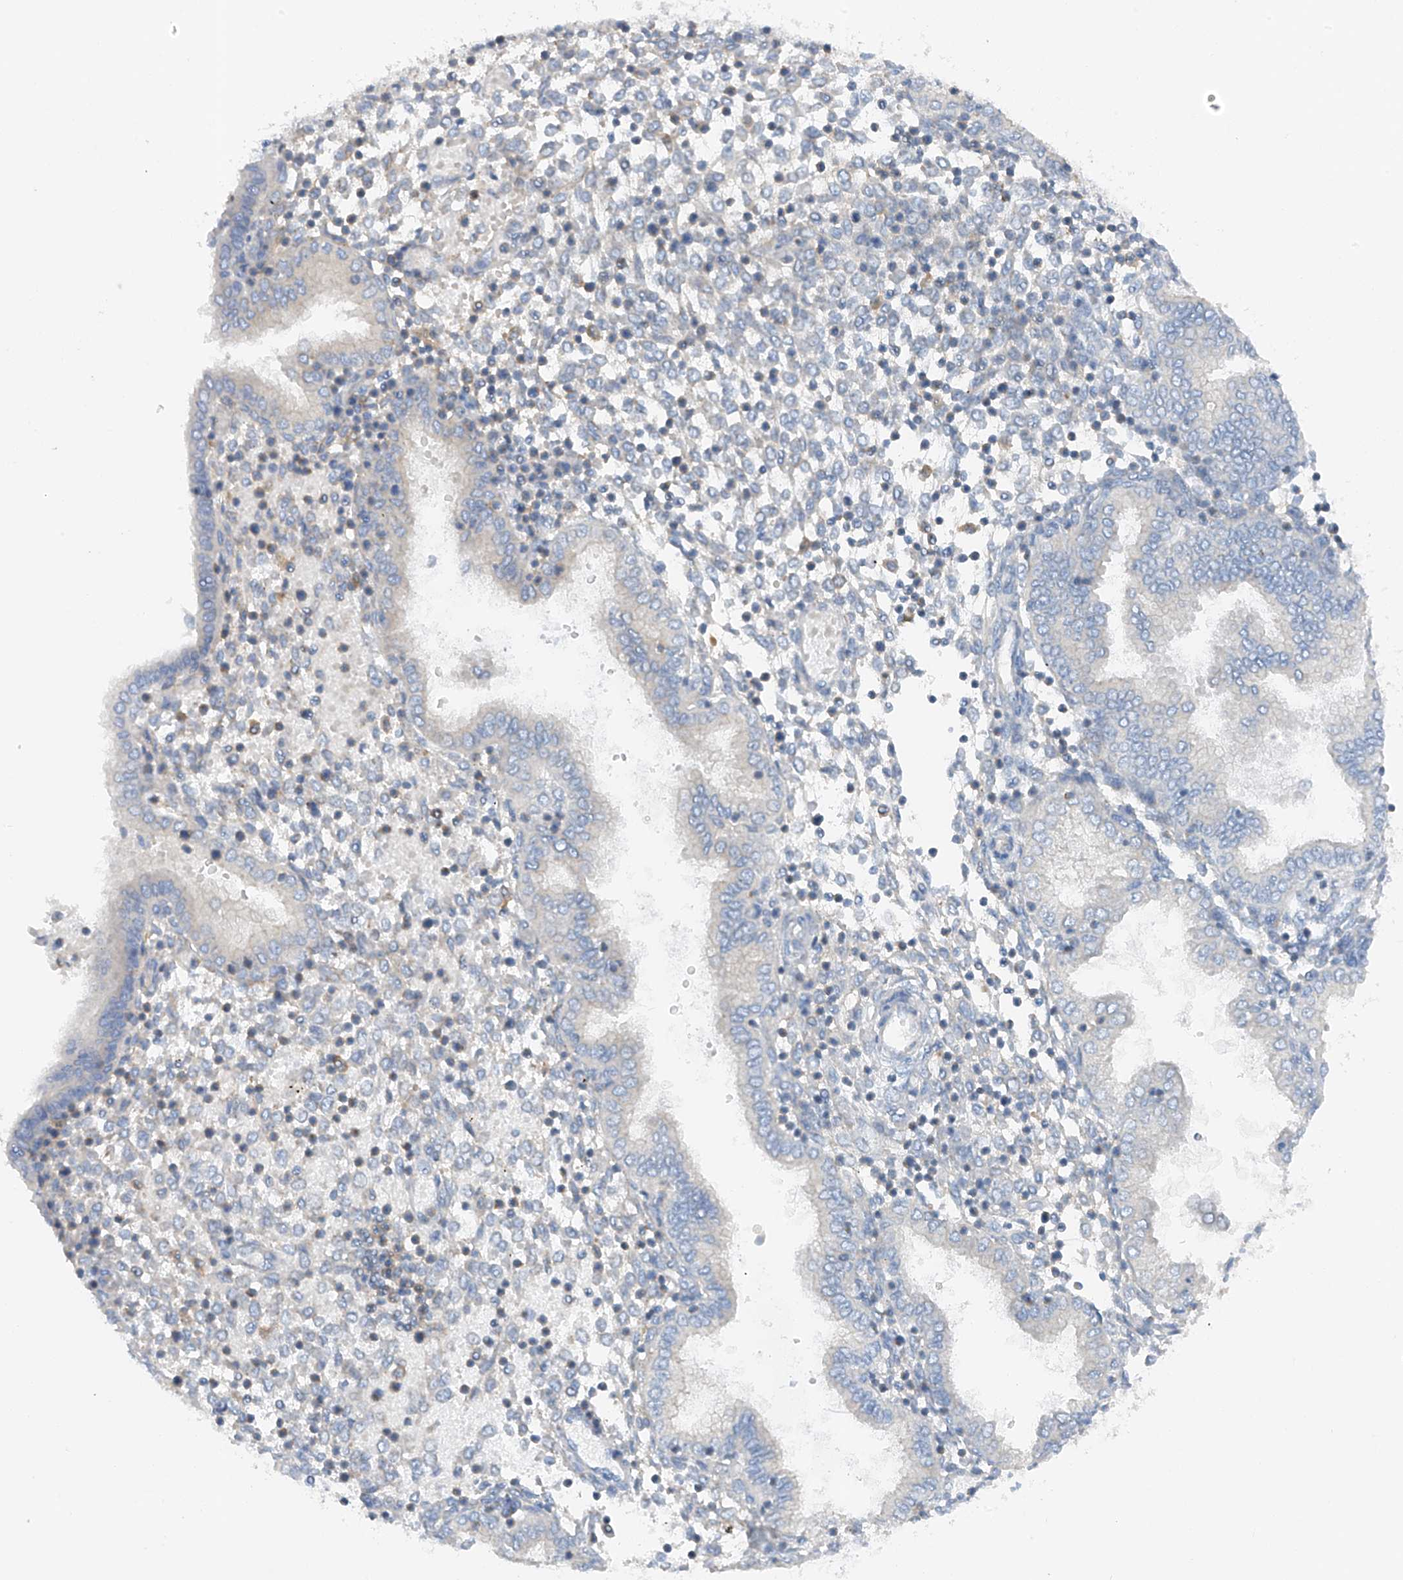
{"staining": {"intensity": "negative", "quantity": "none", "location": "none"}, "tissue": "endometrium", "cell_type": "Cells in endometrial stroma", "image_type": "normal", "snomed": [{"axis": "morphology", "description": "Normal tissue, NOS"}, {"axis": "topography", "description": "Endometrium"}], "caption": "An image of endometrium stained for a protein exhibits no brown staining in cells in endometrial stroma.", "gene": "NALCN", "patient": {"sex": "female", "age": 53}}